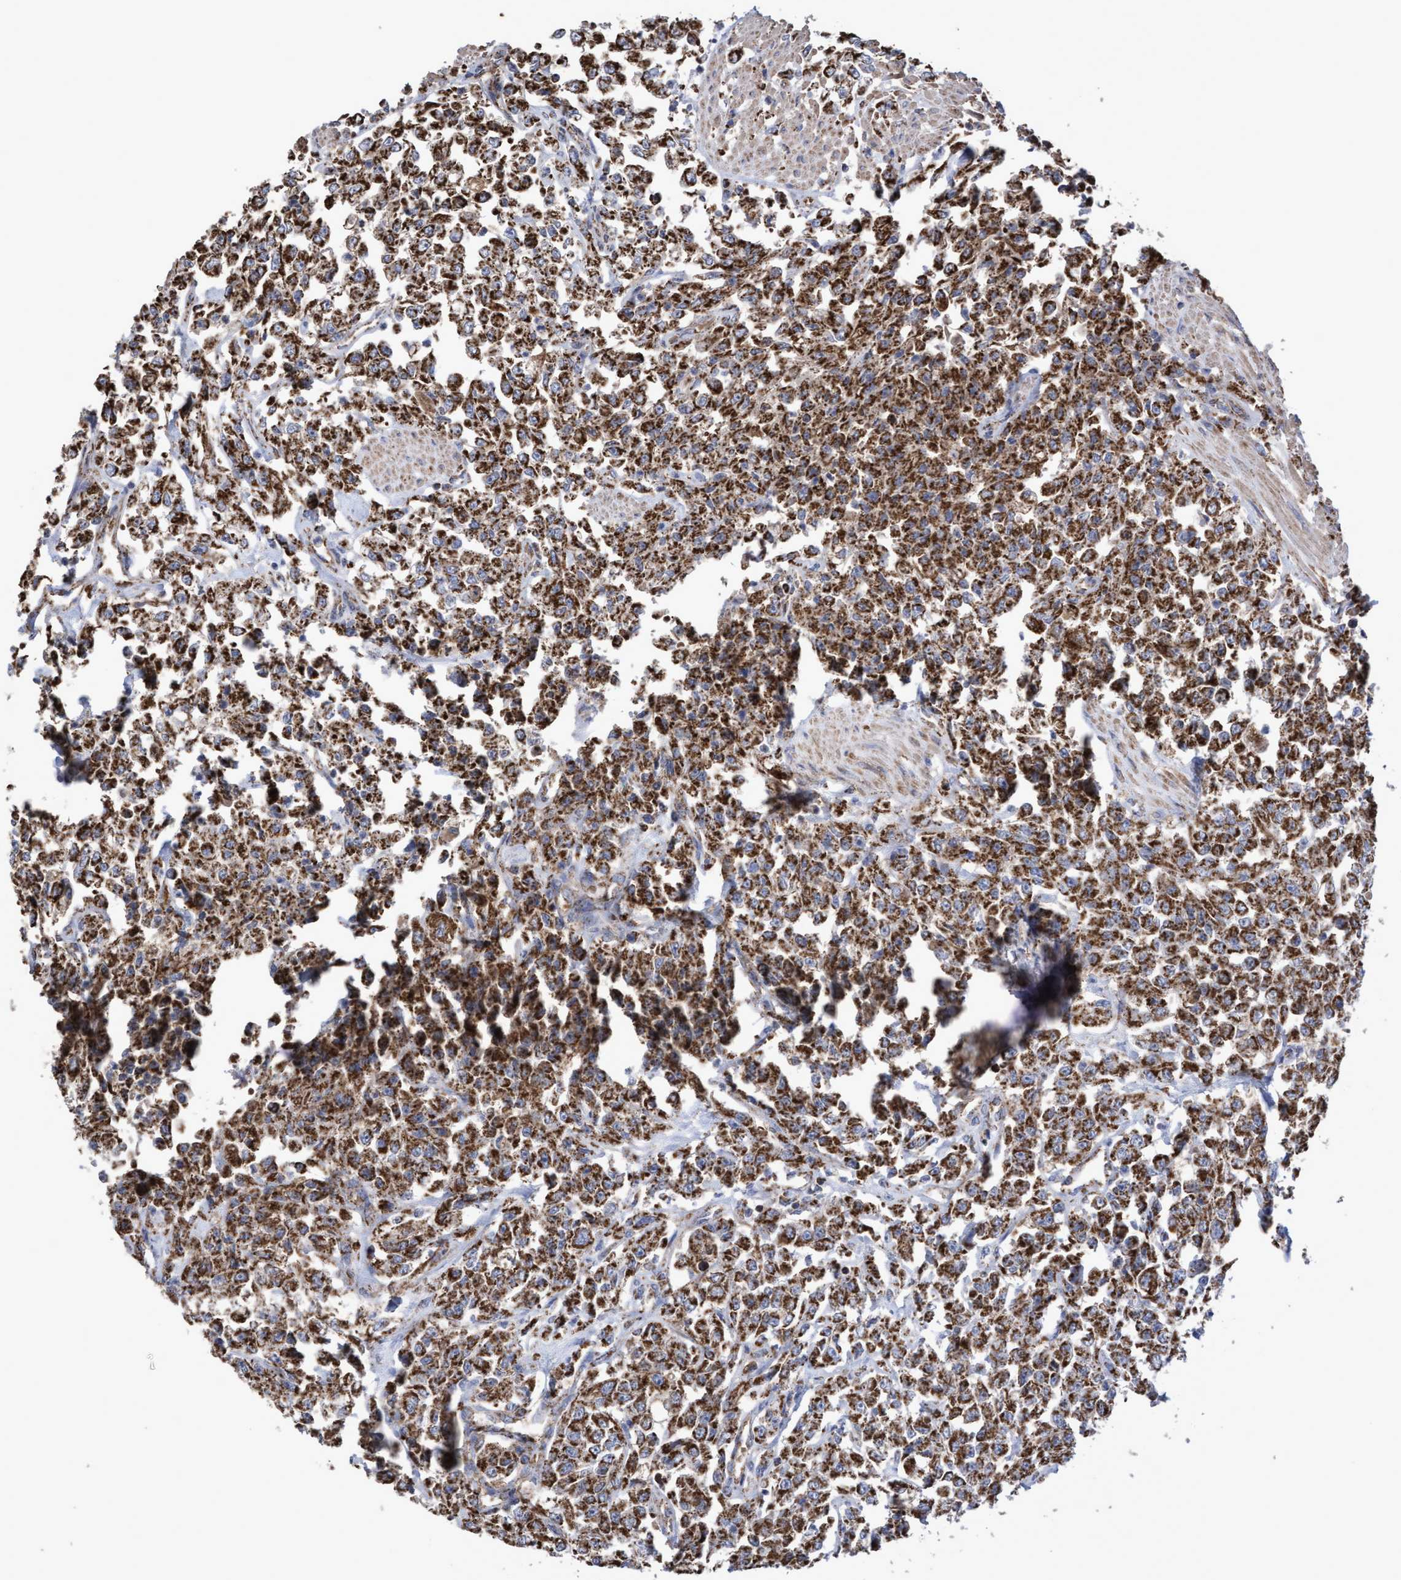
{"staining": {"intensity": "strong", "quantity": ">75%", "location": "cytoplasmic/membranous"}, "tissue": "urothelial cancer", "cell_type": "Tumor cells", "image_type": "cancer", "snomed": [{"axis": "morphology", "description": "Urothelial carcinoma, High grade"}, {"axis": "topography", "description": "Urinary bladder"}], "caption": "Protein expression analysis of high-grade urothelial carcinoma demonstrates strong cytoplasmic/membranous positivity in about >75% of tumor cells.", "gene": "COBL", "patient": {"sex": "male", "age": 46}}